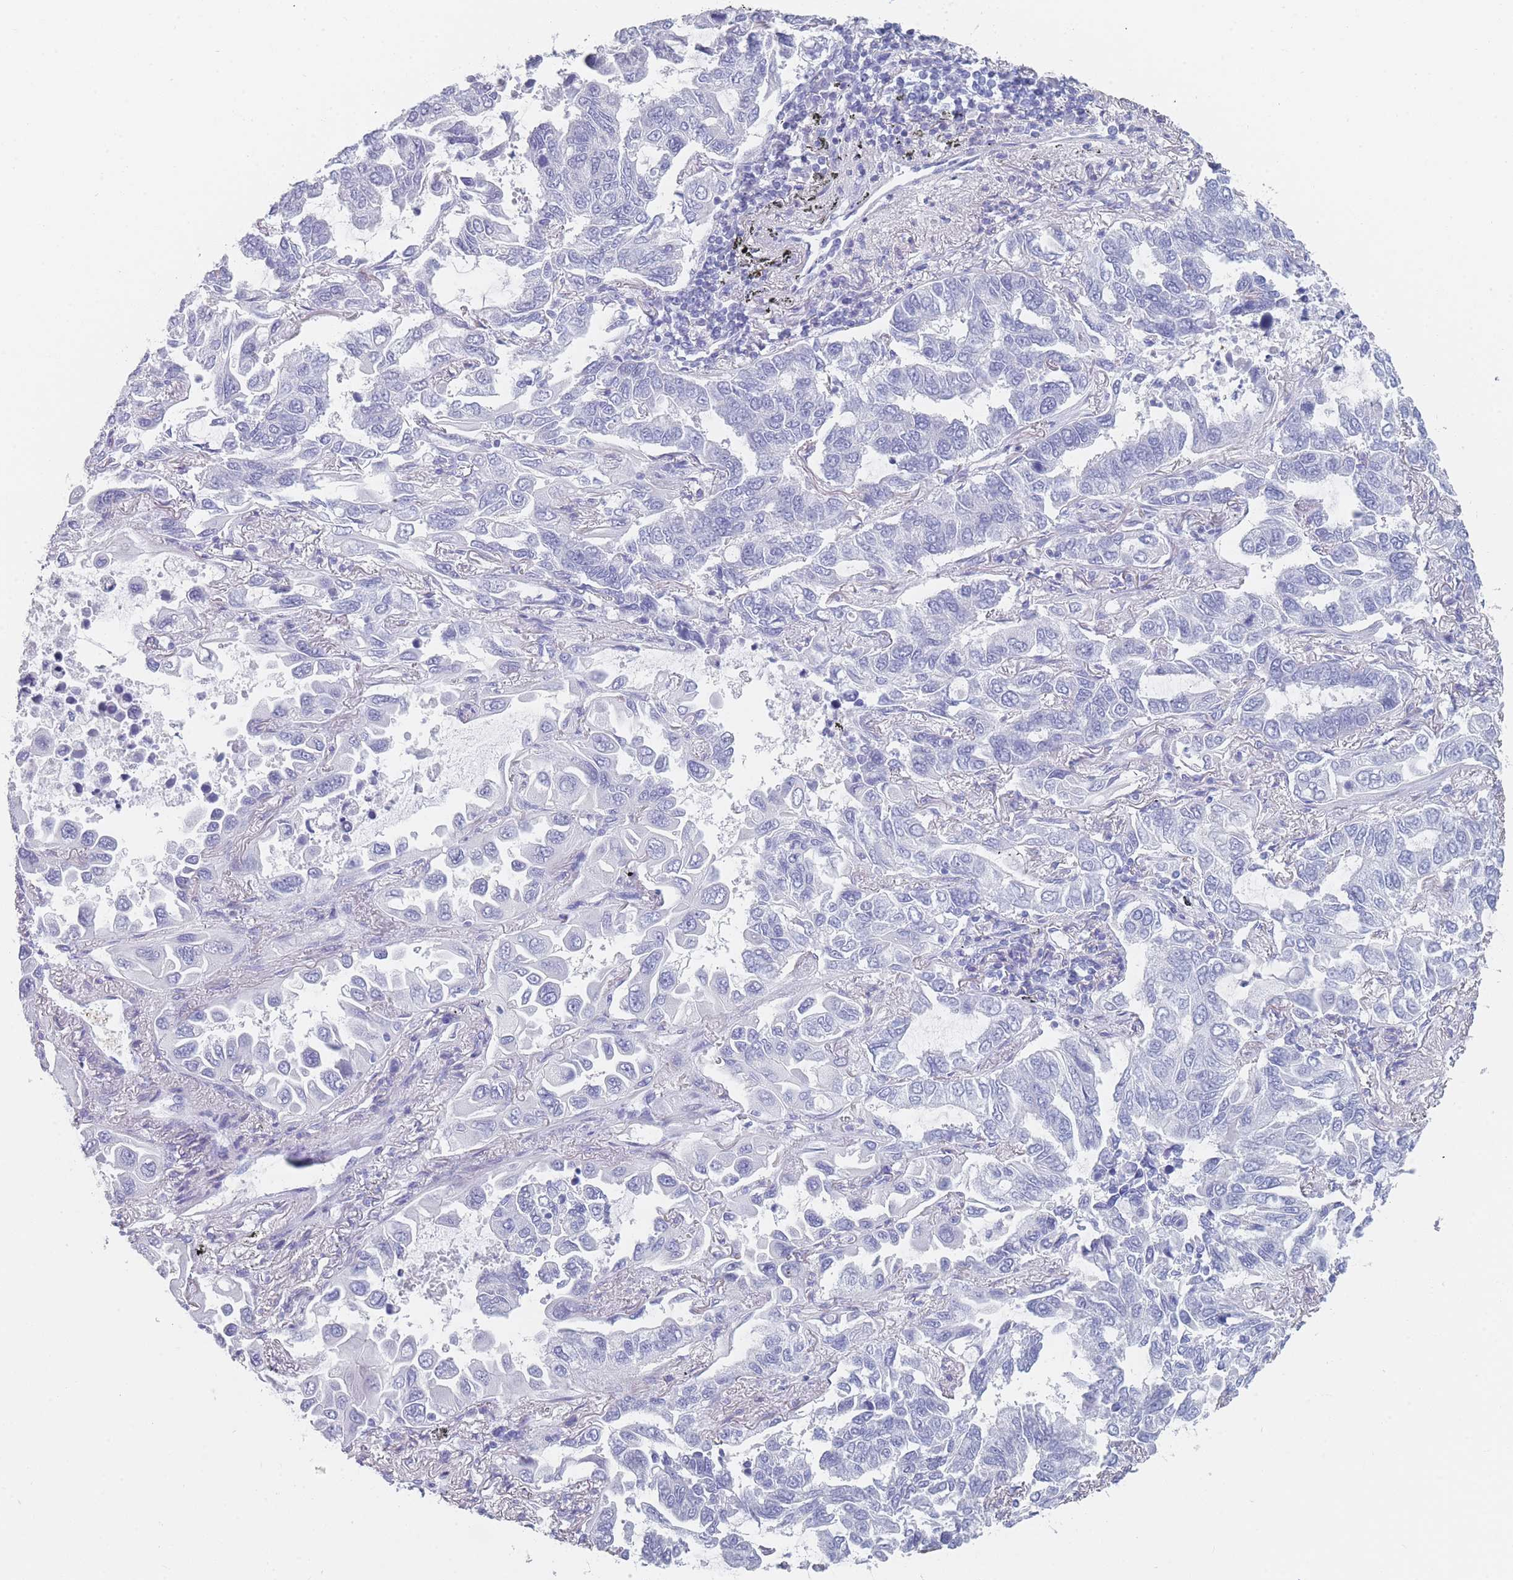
{"staining": {"intensity": "negative", "quantity": "none", "location": "none"}, "tissue": "lung cancer", "cell_type": "Tumor cells", "image_type": "cancer", "snomed": [{"axis": "morphology", "description": "Adenocarcinoma, NOS"}, {"axis": "topography", "description": "Lung"}], "caption": "An immunohistochemistry image of lung adenocarcinoma is shown. There is no staining in tumor cells of lung adenocarcinoma.", "gene": "OR5D16", "patient": {"sex": "male", "age": 64}}